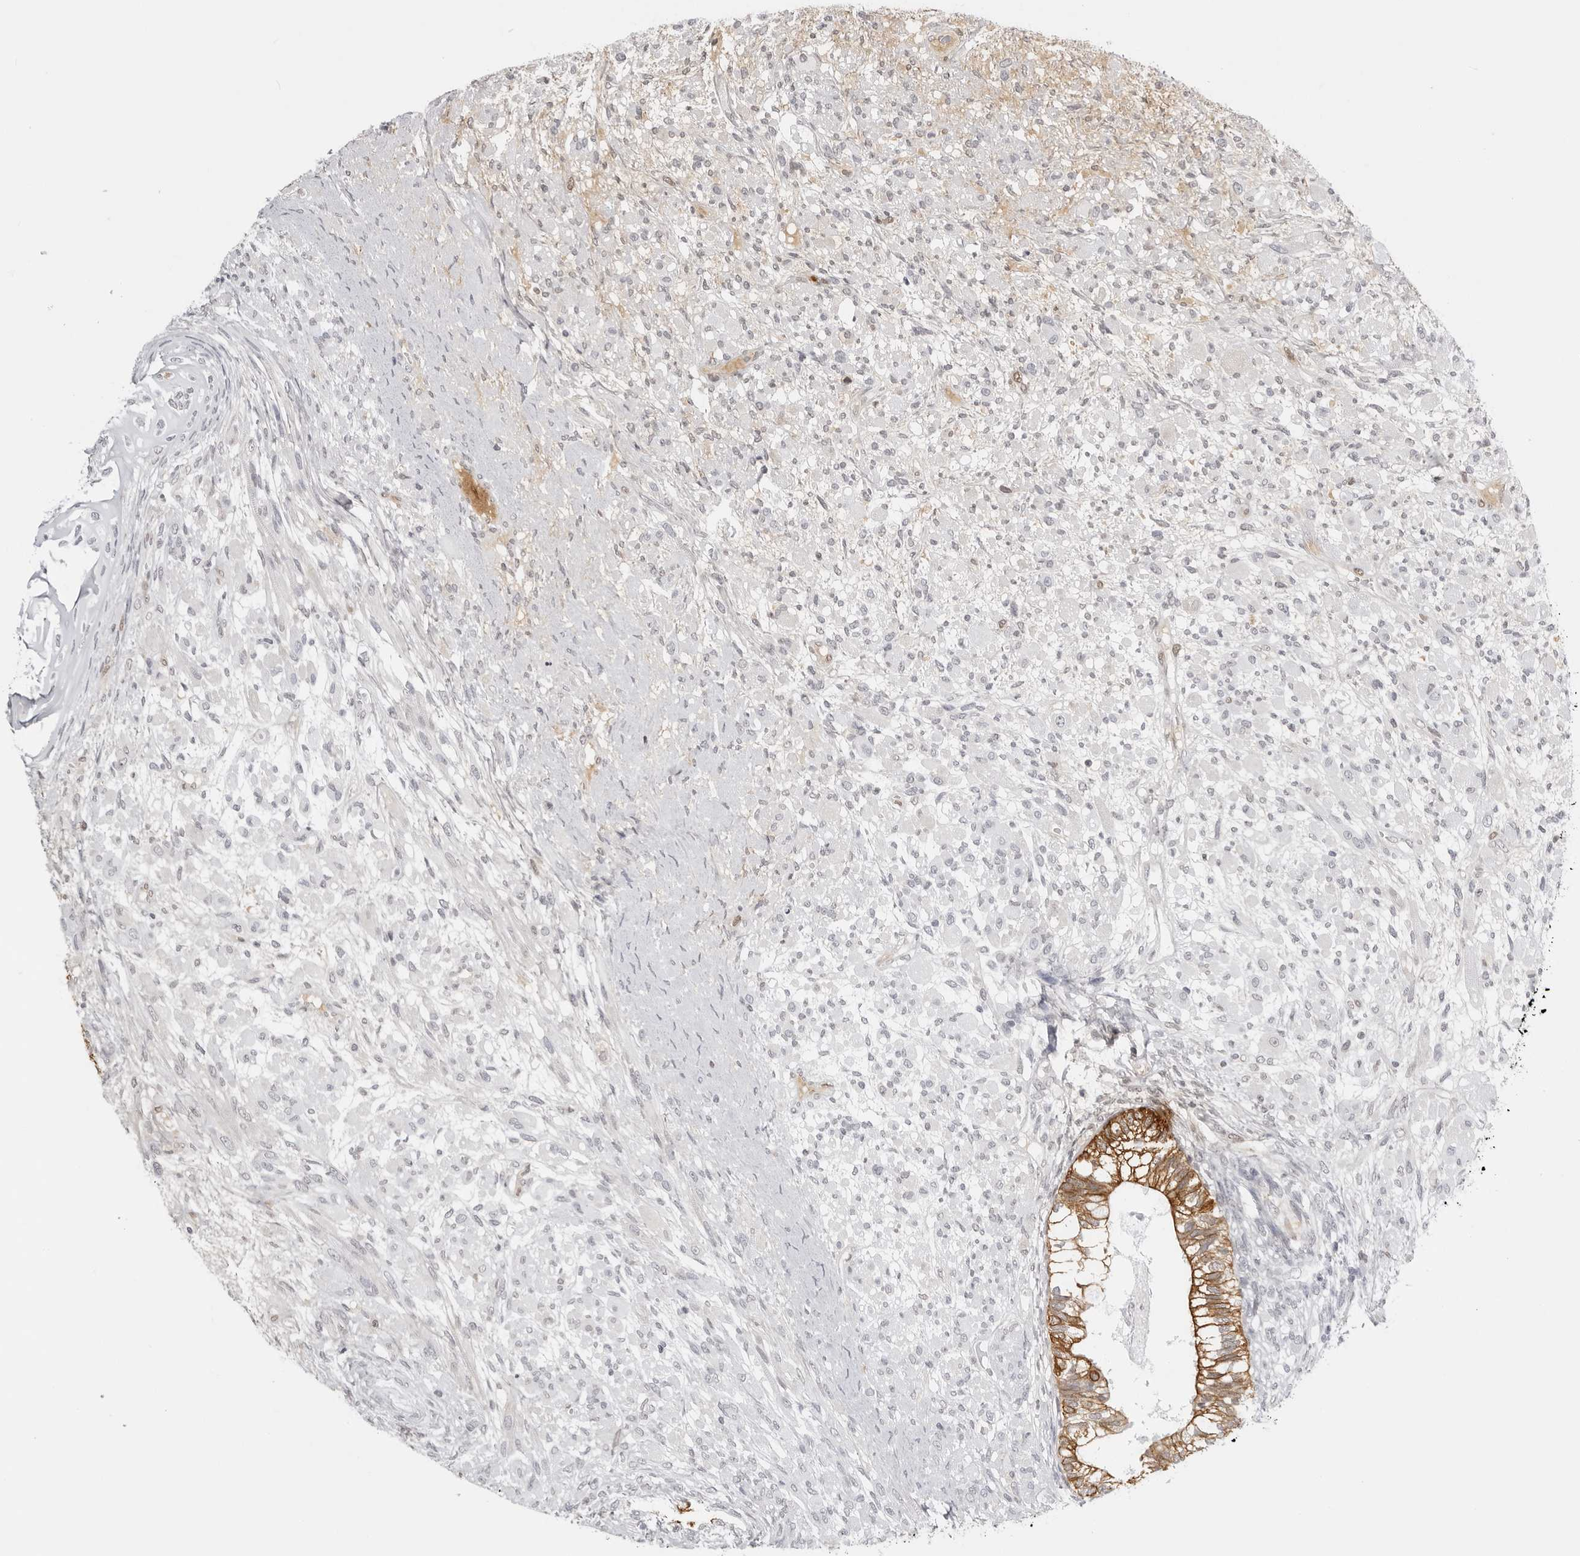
{"staining": {"intensity": "moderate", "quantity": ">75%", "location": "cytoplasmic/membranous"}, "tissue": "testis cancer", "cell_type": "Tumor cells", "image_type": "cancer", "snomed": [{"axis": "morphology", "description": "Seminoma, NOS"}, {"axis": "morphology", "description": "Carcinoma, Embryonal, NOS"}, {"axis": "topography", "description": "Testis"}], "caption": "The image demonstrates immunohistochemical staining of testis embryonal carcinoma. There is moderate cytoplasmic/membranous positivity is appreciated in about >75% of tumor cells.", "gene": "SERPINF2", "patient": {"sex": "male", "age": 28}}